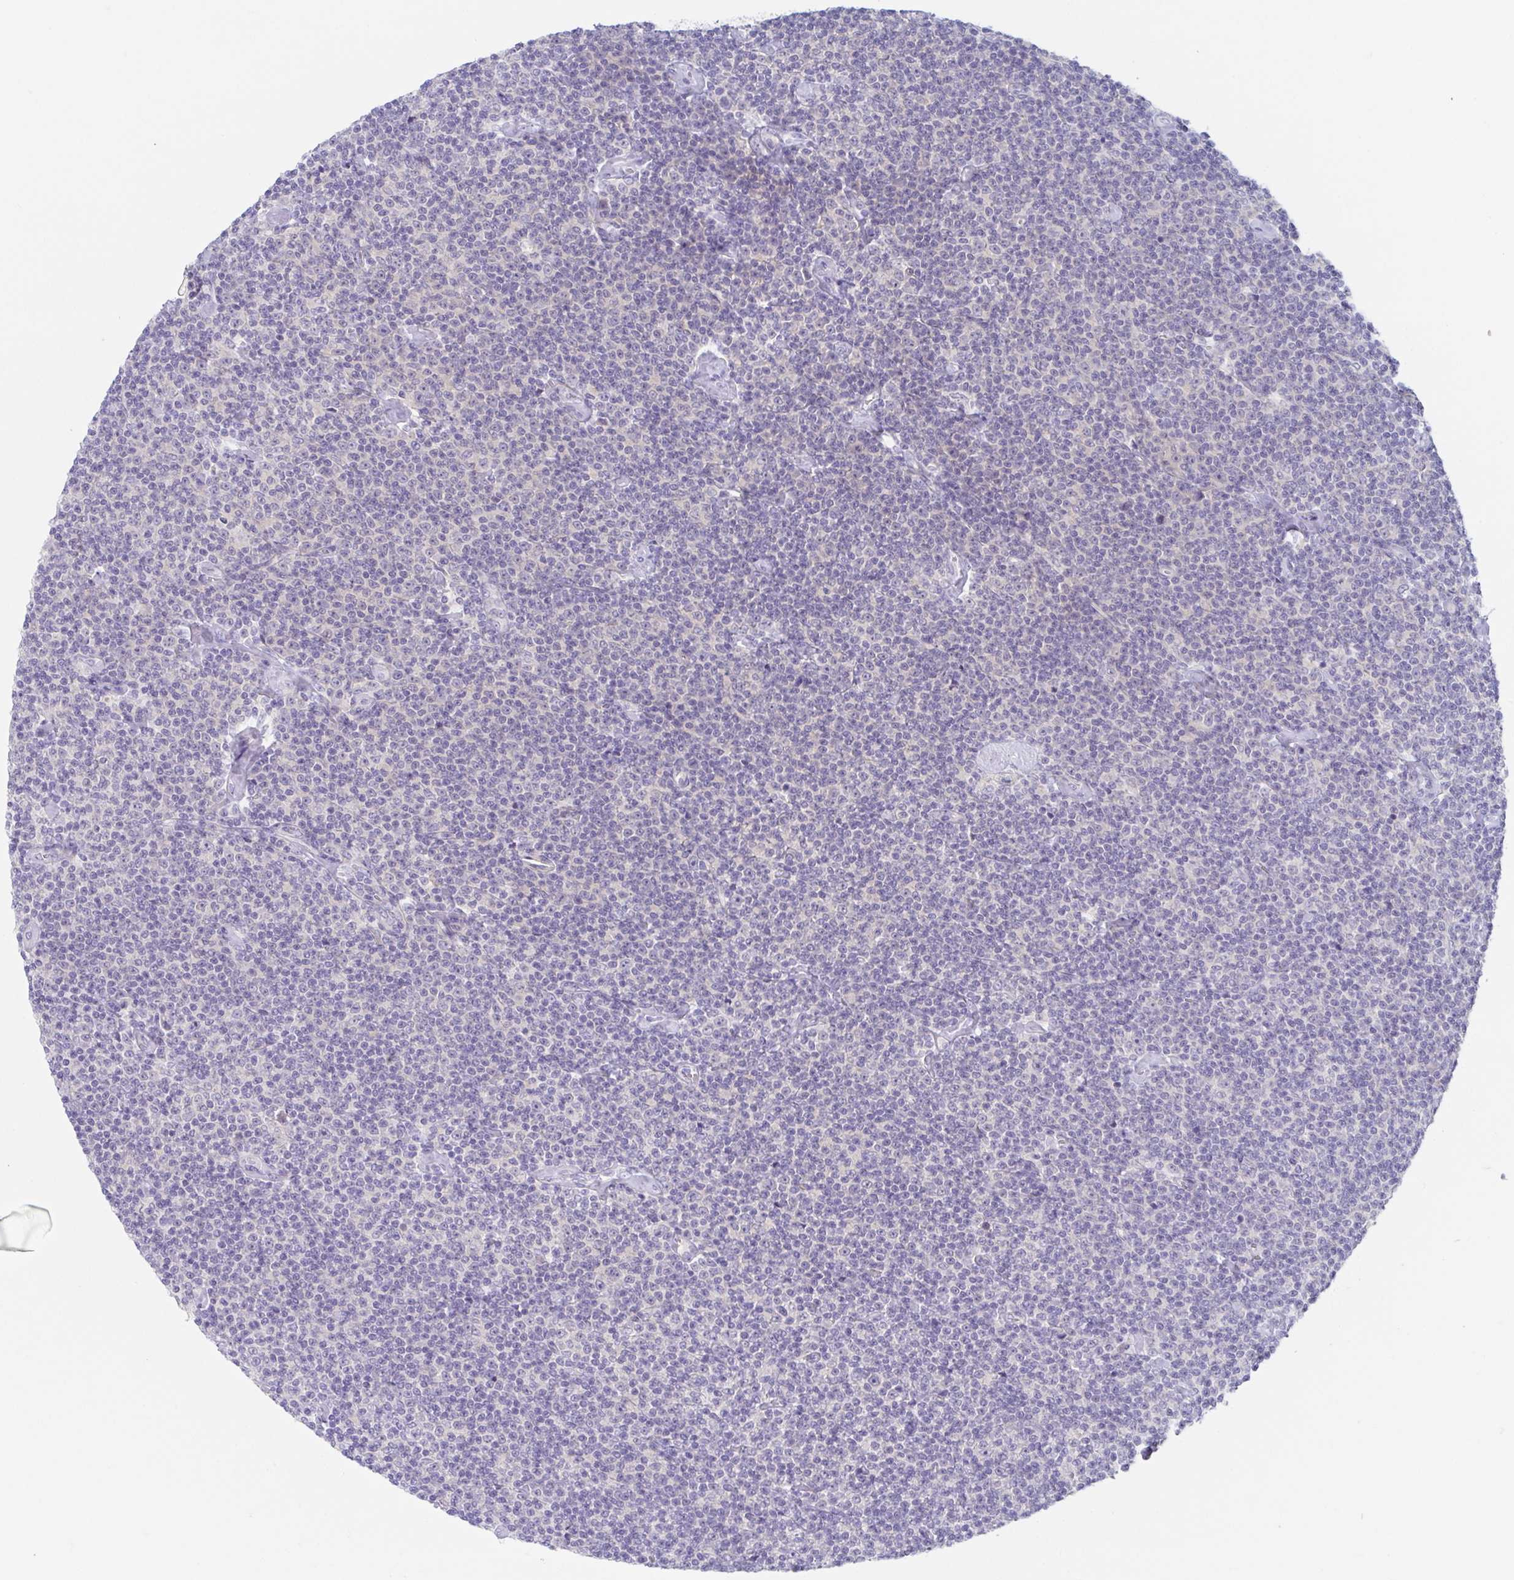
{"staining": {"intensity": "negative", "quantity": "none", "location": "none"}, "tissue": "lymphoma", "cell_type": "Tumor cells", "image_type": "cancer", "snomed": [{"axis": "morphology", "description": "Malignant lymphoma, non-Hodgkin's type, Low grade"}, {"axis": "topography", "description": "Lymph node"}], "caption": "Low-grade malignant lymphoma, non-Hodgkin's type was stained to show a protein in brown. There is no significant expression in tumor cells. Brightfield microscopy of immunohistochemistry (IHC) stained with DAB (3,3'-diaminobenzidine) (brown) and hematoxylin (blue), captured at high magnification.", "gene": "HTR2A", "patient": {"sex": "male", "age": 81}}